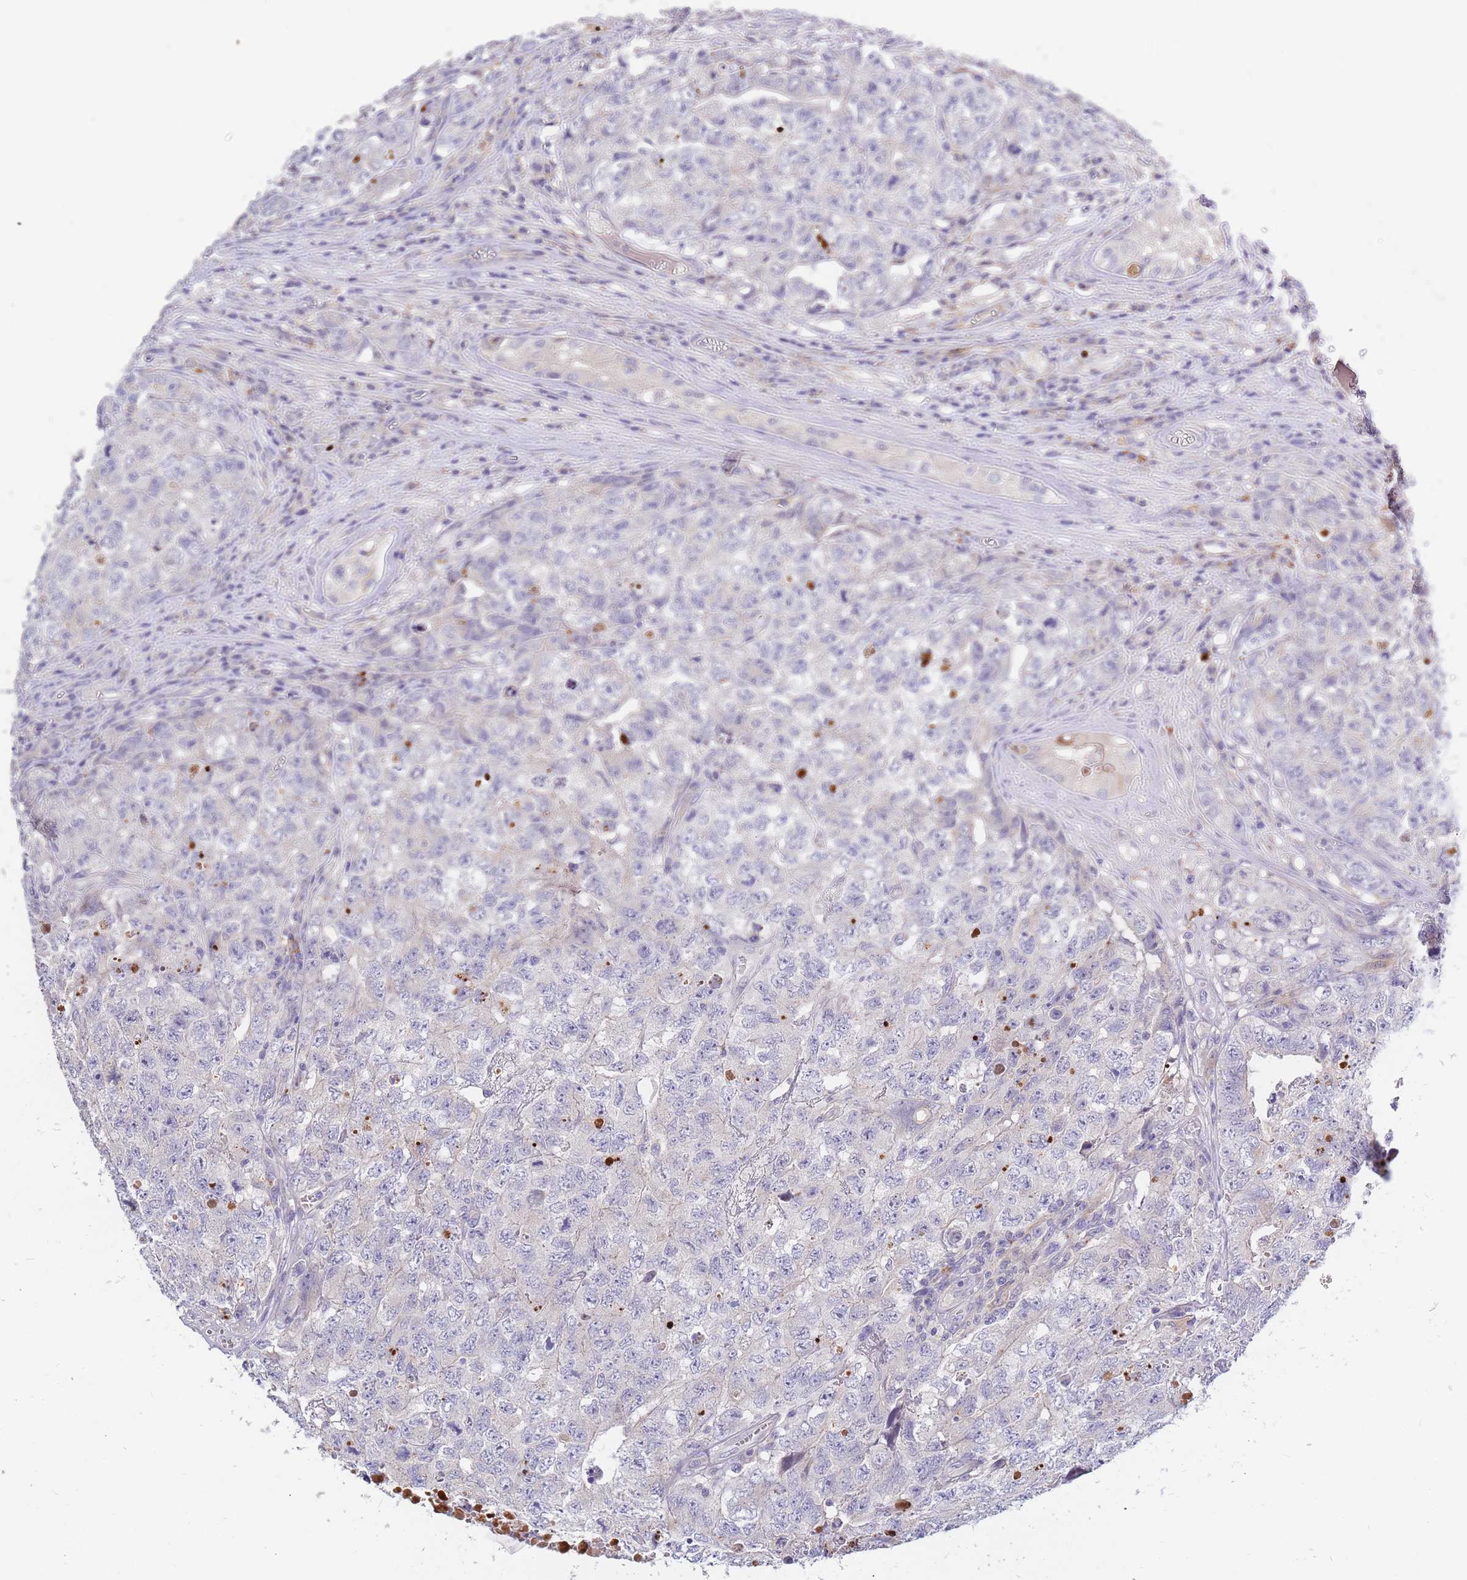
{"staining": {"intensity": "negative", "quantity": "none", "location": "none"}, "tissue": "testis cancer", "cell_type": "Tumor cells", "image_type": "cancer", "snomed": [{"axis": "morphology", "description": "Carcinoma, Embryonal, NOS"}, {"axis": "topography", "description": "Testis"}], "caption": "Immunohistochemistry of human testis cancer demonstrates no expression in tumor cells. (Immunohistochemistry (ihc), brightfield microscopy, high magnification).", "gene": "BORCS5", "patient": {"sex": "male", "age": 31}}